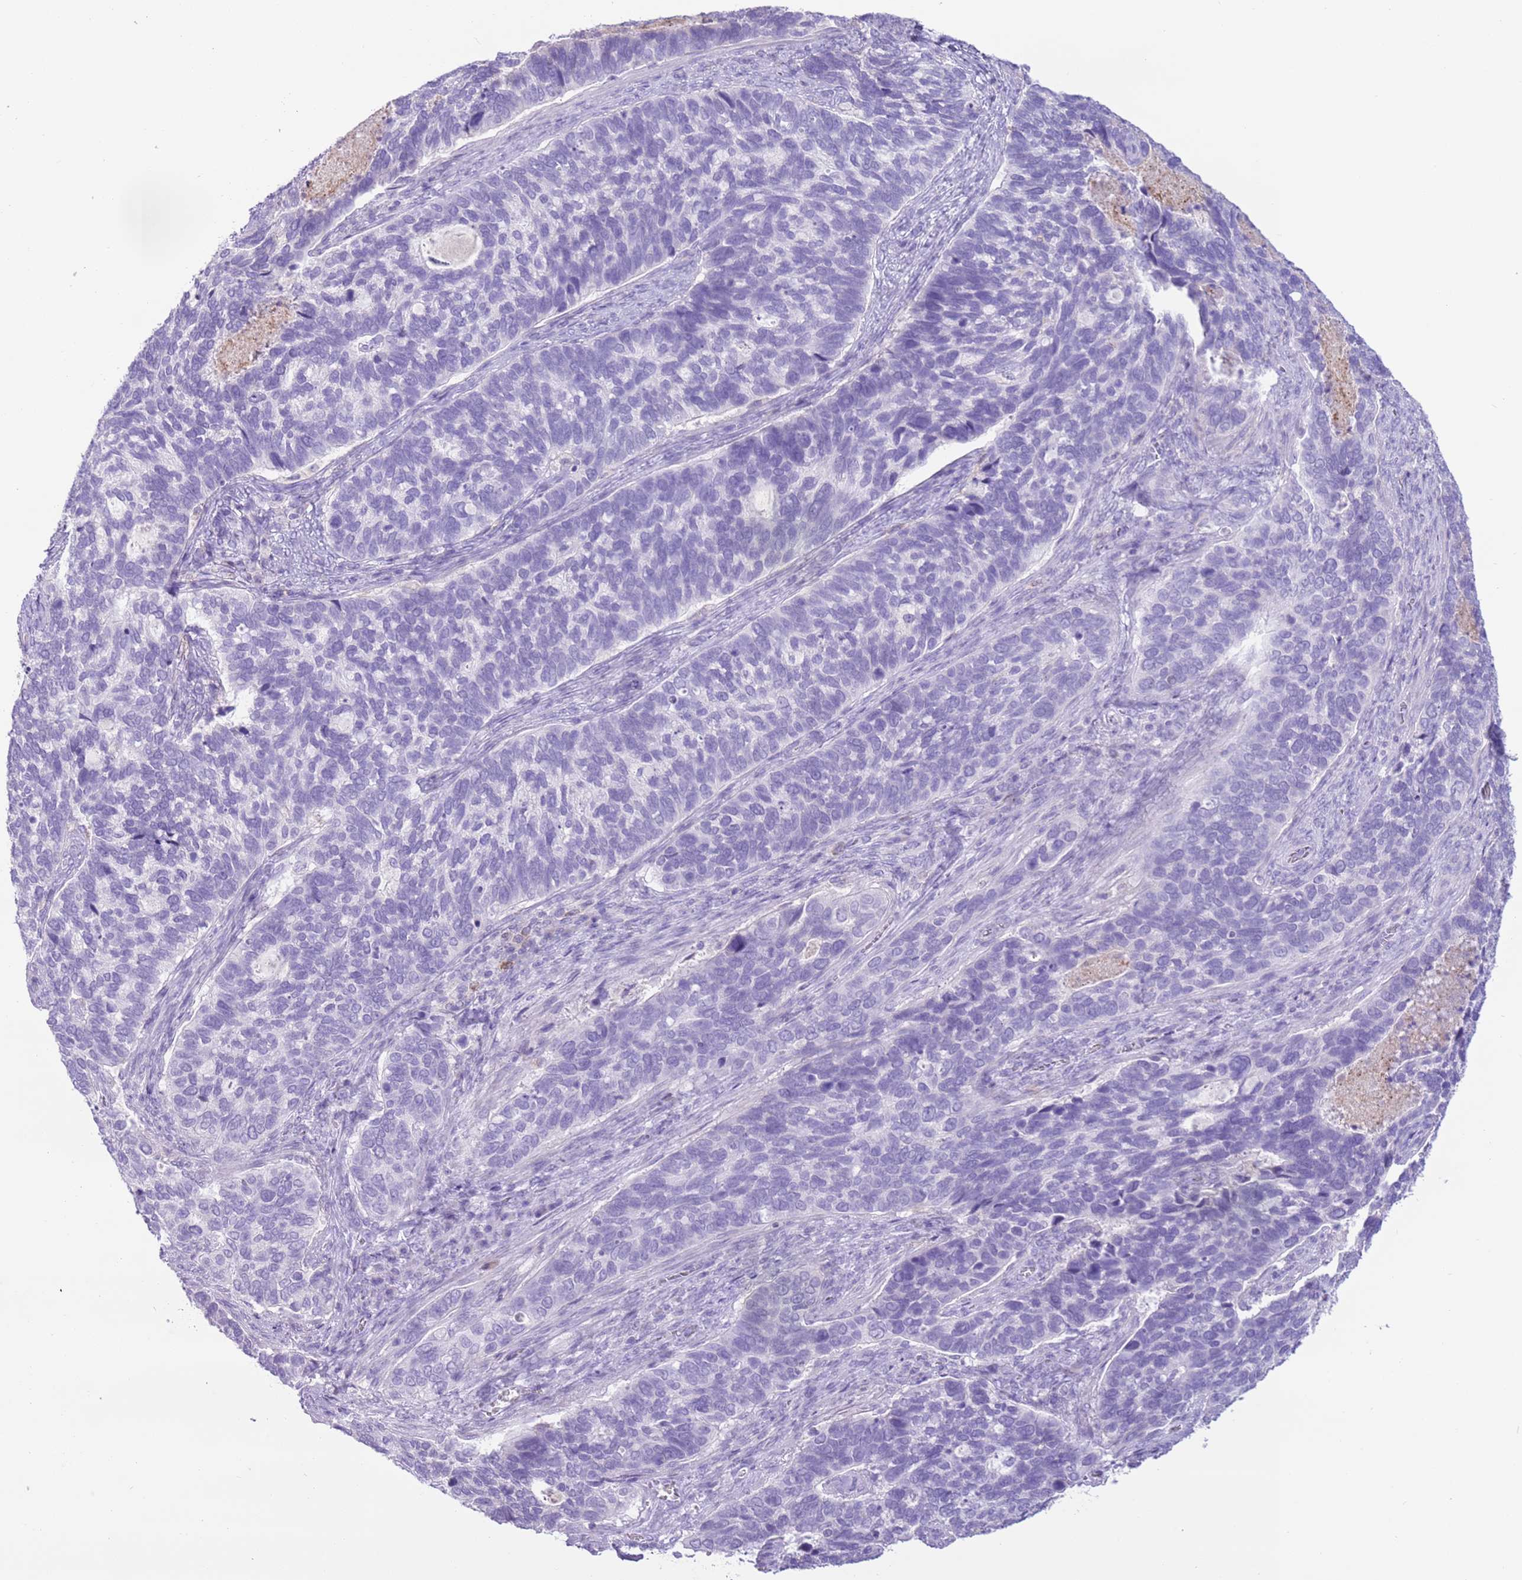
{"staining": {"intensity": "negative", "quantity": "none", "location": "none"}, "tissue": "cervical cancer", "cell_type": "Tumor cells", "image_type": "cancer", "snomed": [{"axis": "morphology", "description": "Squamous cell carcinoma, NOS"}, {"axis": "topography", "description": "Cervix"}], "caption": "Tumor cells are negative for protein expression in human cervical cancer.", "gene": "ZNF697", "patient": {"sex": "female", "age": 38}}